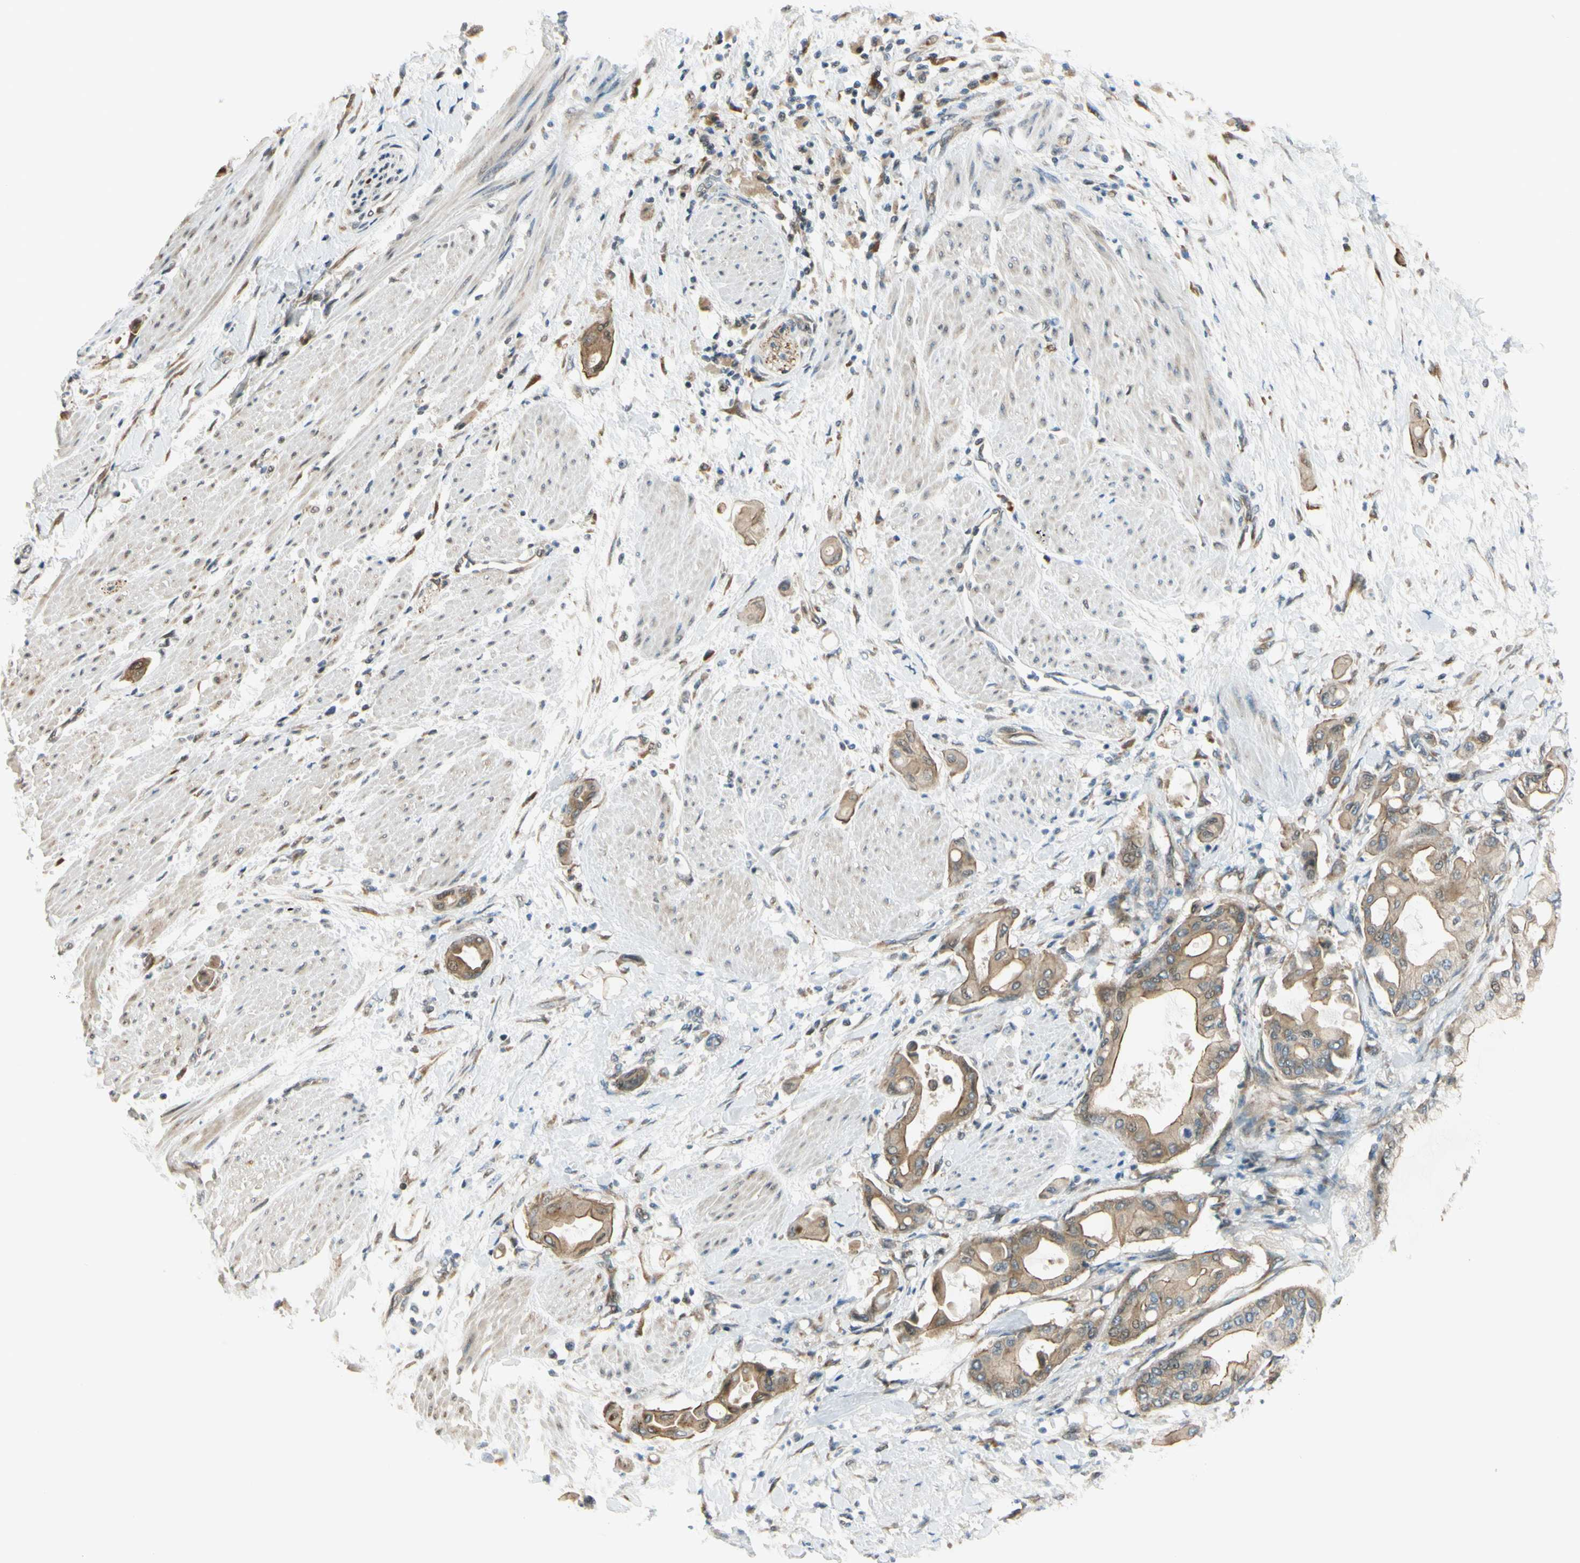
{"staining": {"intensity": "weak", "quantity": ">75%", "location": "cytoplasmic/membranous"}, "tissue": "pancreatic cancer", "cell_type": "Tumor cells", "image_type": "cancer", "snomed": [{"axis": "morphology", "description": "Adenocarcinoma, NOS"}, {"axis": "morphology", "description": "Adenocarcinoma, metastatic, NOS"}, {"axis": "topography", "description": "Lymph node"}, {"axis": "topography", "description": "Pancreas"}, {"axis": "topography", "description": "Duodenum"}], "caption": "Pancreatic metastatic adenocarcinoma was stained to show a protein in brown. There is low levels of weak cytoplasmic/membranous staining in approximately >75% of tumor cells. The protein is stained brown, and the nuclei are stained in blue (DAB IHC with brightfield microscopy, high magnification).", "gene": "NPDC1", "patient": {"sex": "female", "age": 64}}